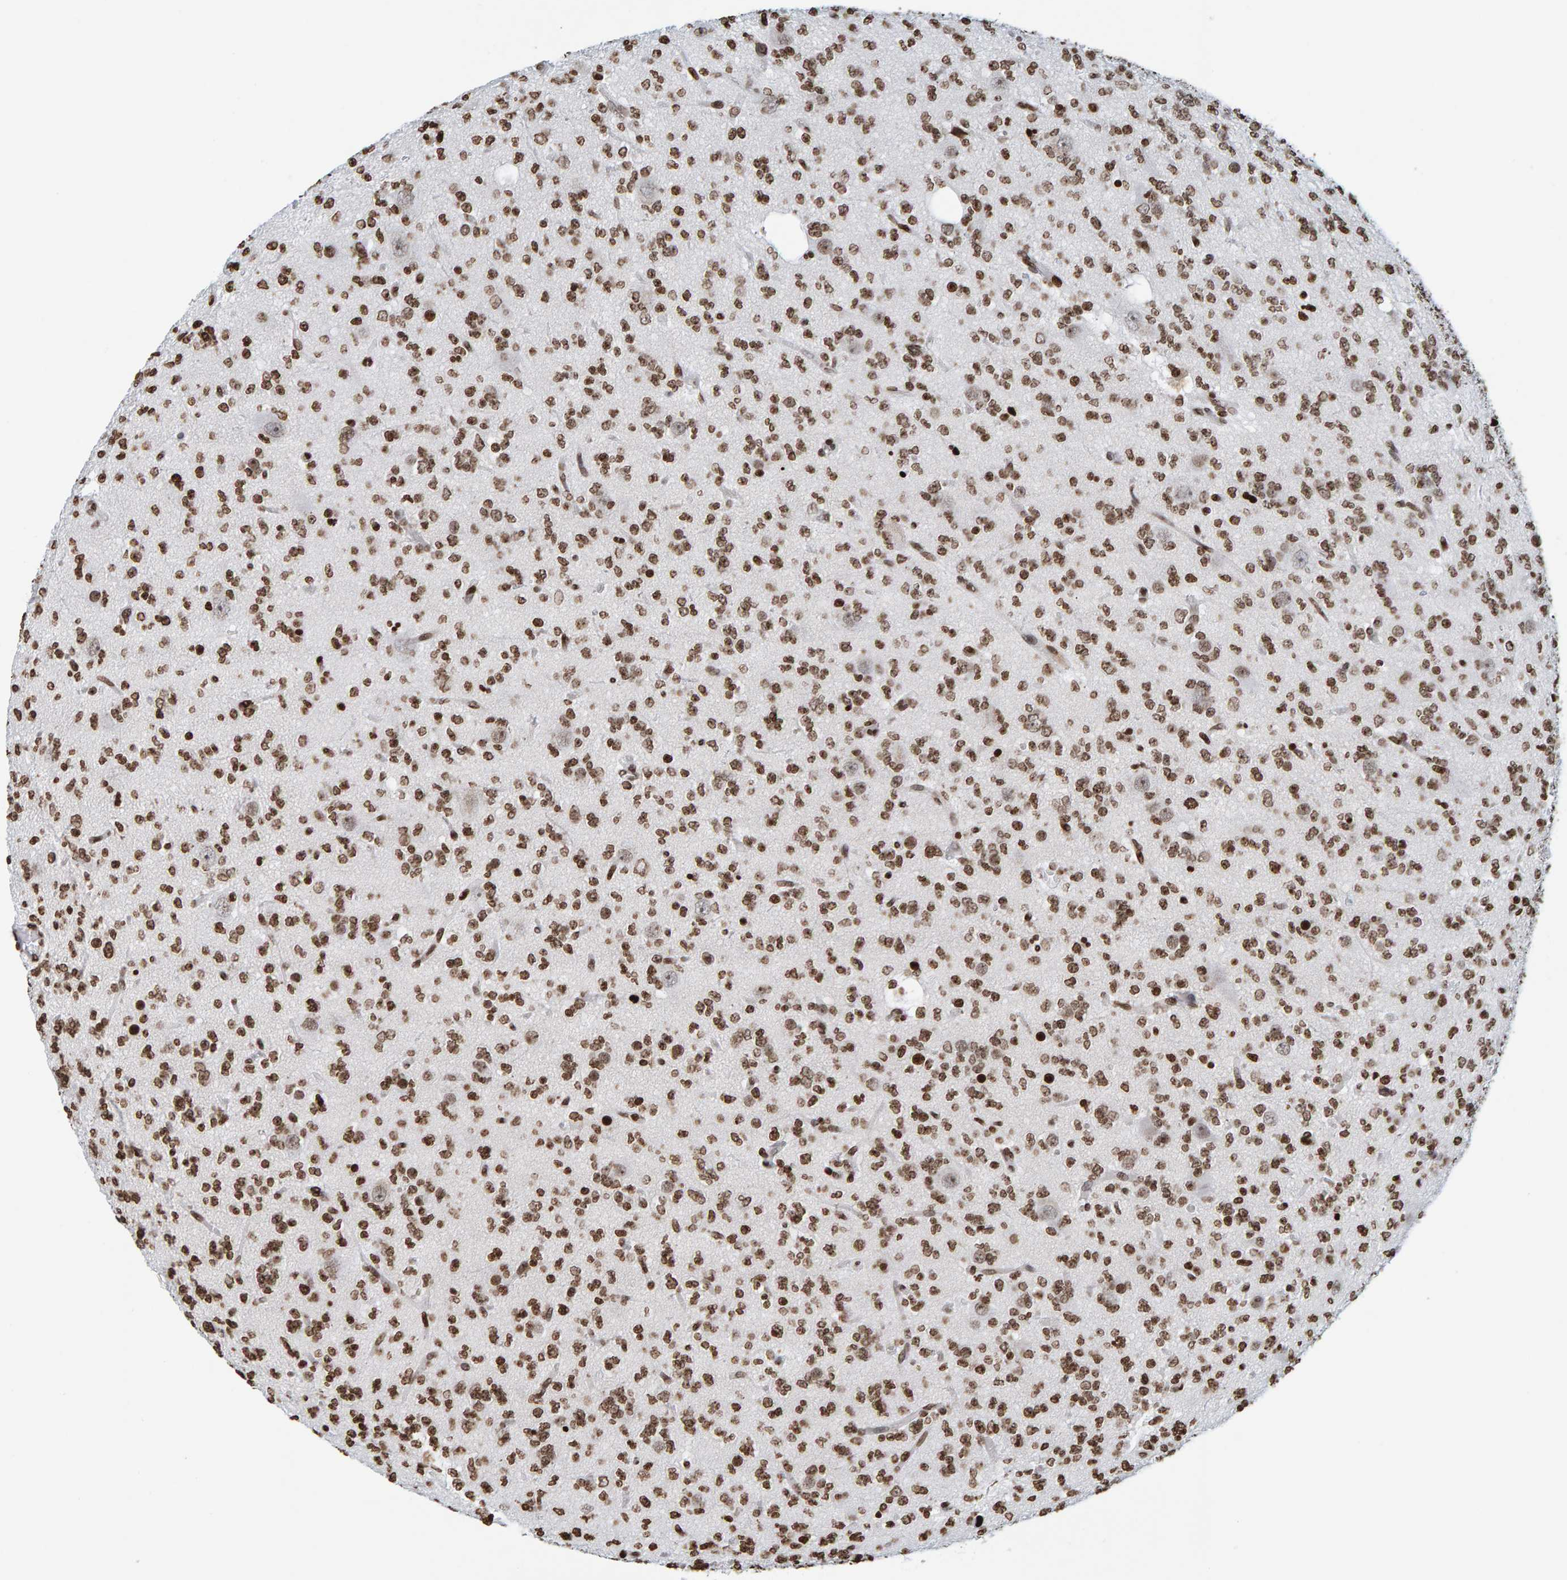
{"staining": {"intensity": "moderate", "quantity": ">75%", "location": "nuclear"}, "tissue": "glioma", "cell_type": "Tumor cells", "image_type": "cancer", "snomed": [{"axis": "morphology", "description": "Glioma, malignant, Low grade"}, {"axis": "topography", "description": "Brain"}], "caption": "Tumor cells show medium levels of moderate nuclear expression in about >75% of cells in glioma.", "gene": "BRF2", "patient": {"sex": "male", "age": 38}}